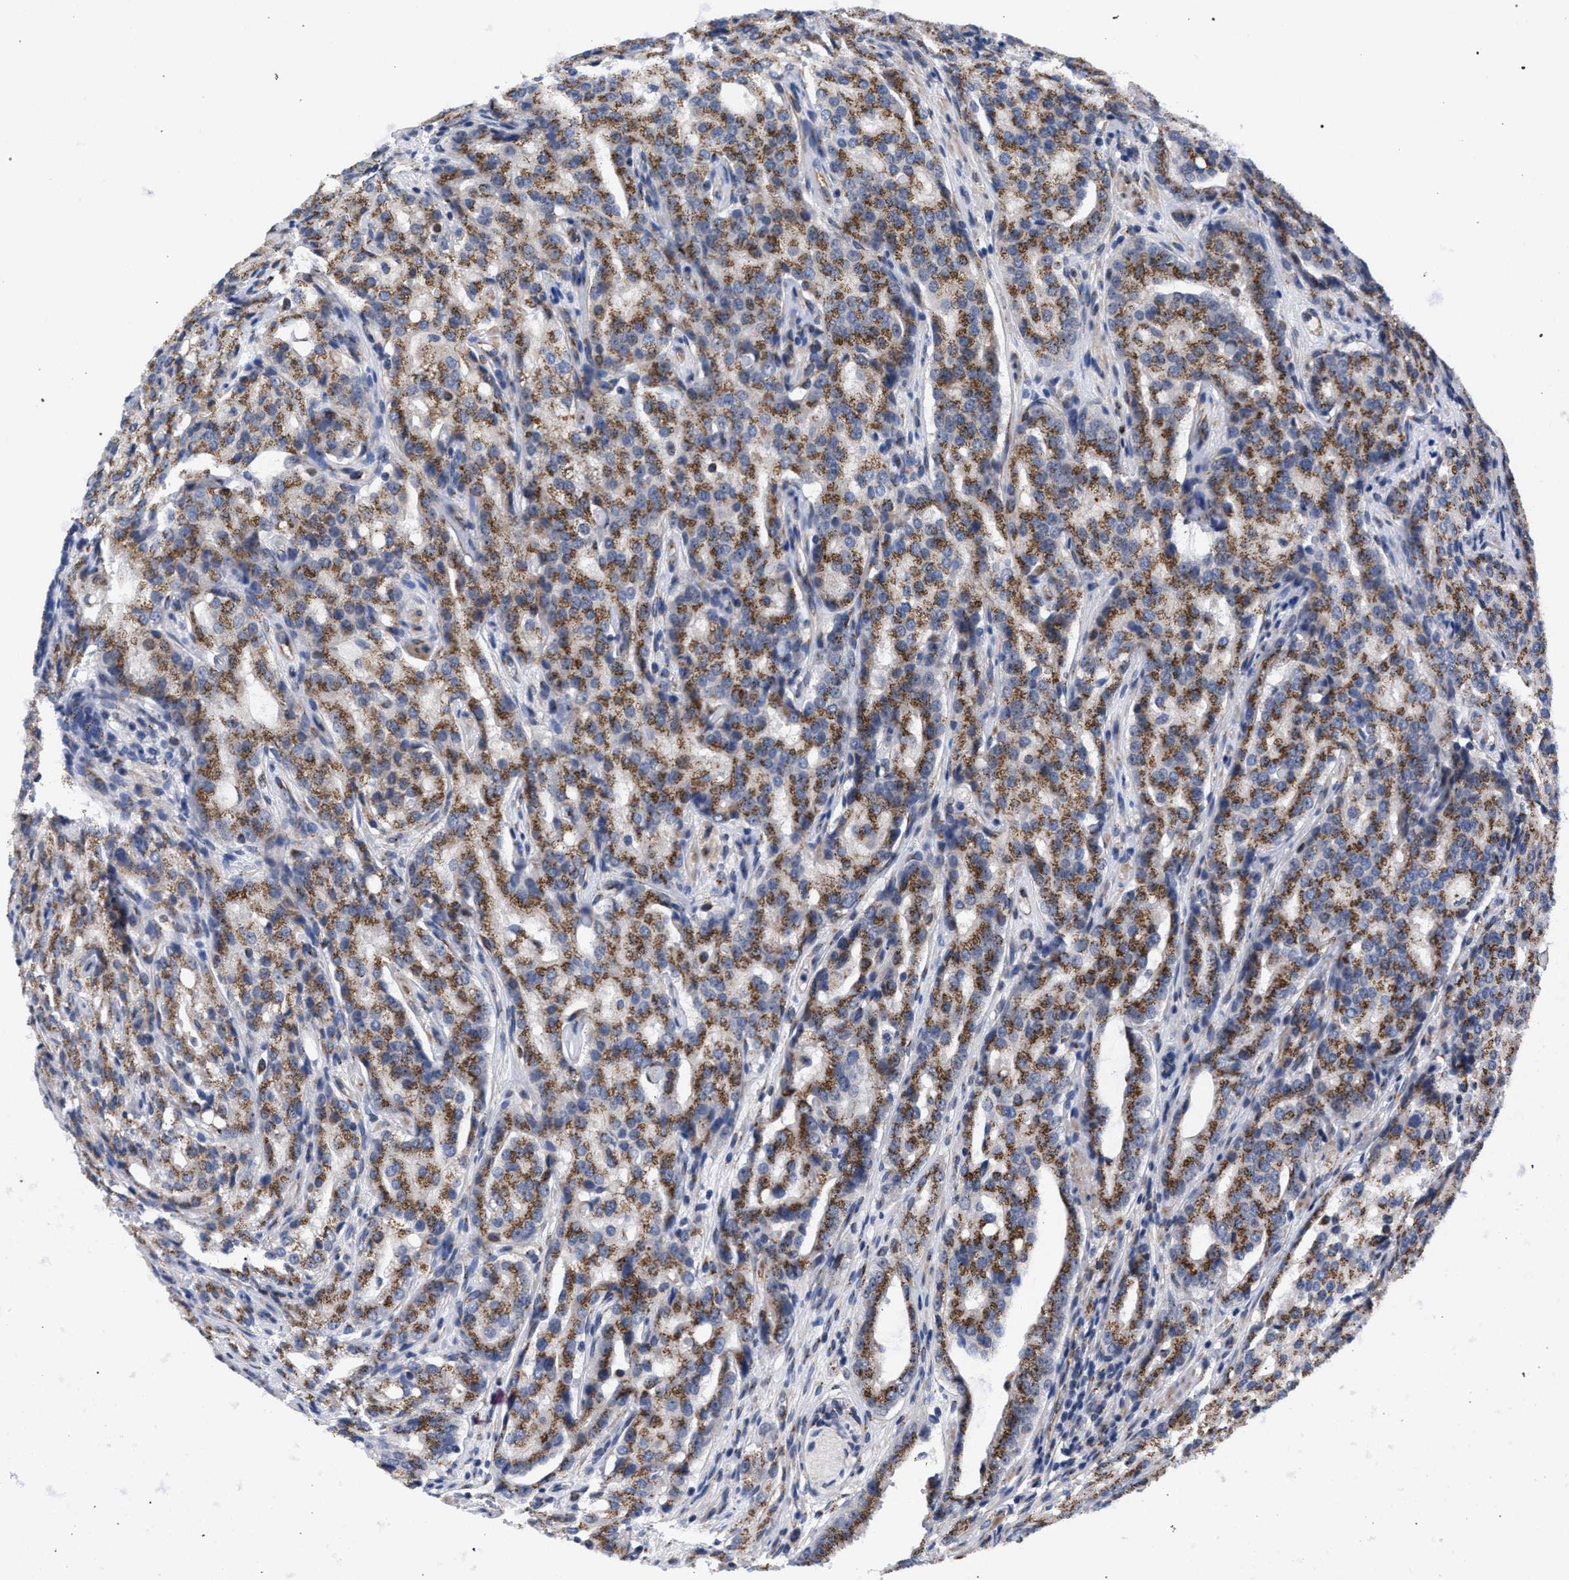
{"staining": {"intensity": "moderate", "quantity": ">75%", "location": "cytoplasmic/membranous"}, "tissue": "prostate cancer", "cell_type": "Tumor cells", "image_type": "cancer", "snomed": [{"axis": "morphology", "description": "Adenocarcinoma, High grade"}, {"axis": "topography", "description": "Prostate"}], "caption": "Brown immunohistochemical staining in human prostate cancer (adenocarcinoma (high-grade)) shows moderate cytoplasmic/membranous positivity in about >75% of tumor cells. (Stains: DAB in brown, nuclei in blue, Microscopy: brightfield microscopy at high magnification).", "gene": "GOLGA2", "patient": {"sex": "male", "age": 72}}